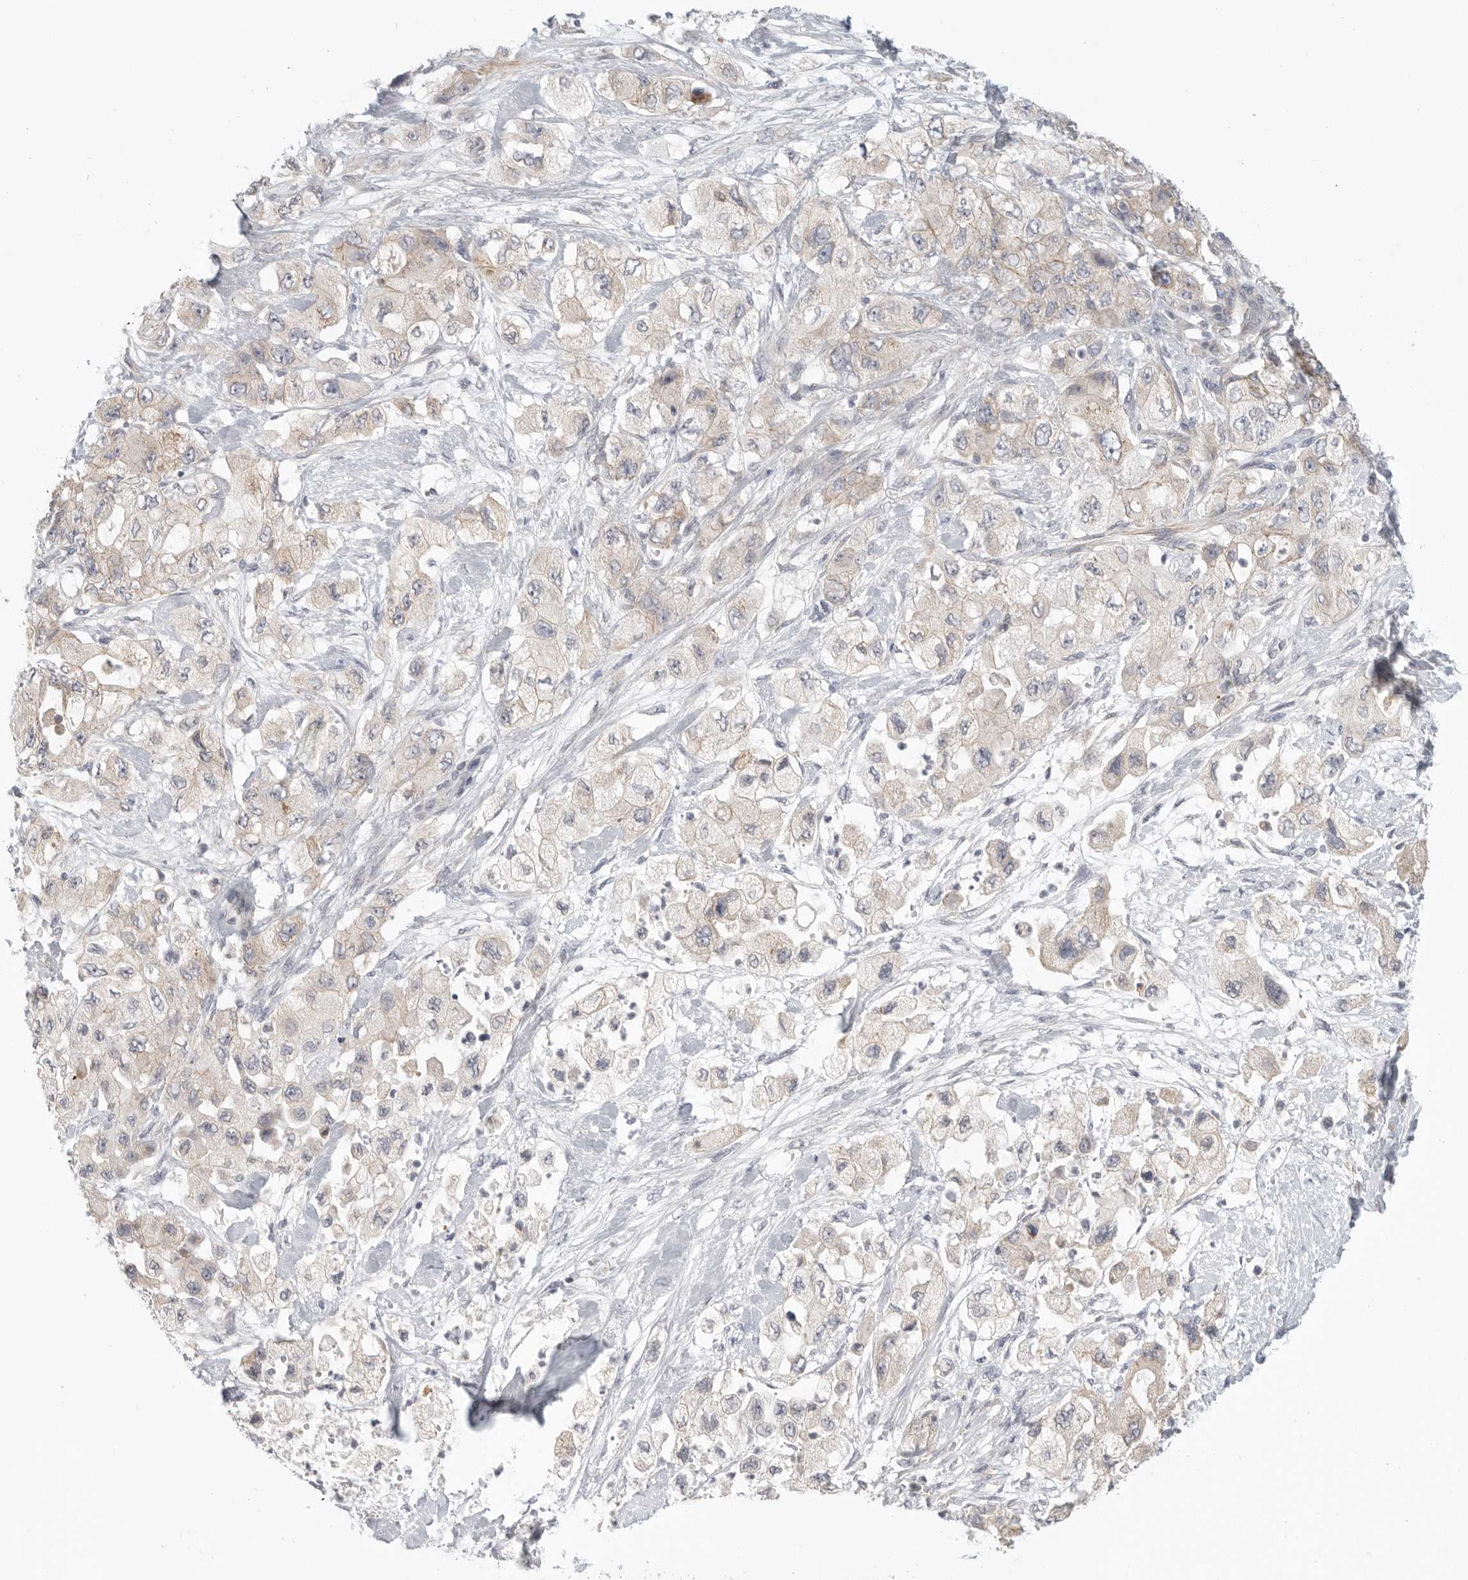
{"staining": {"intensity": "weak", "quantity": "<25%", "location": "cytoplasmic/membranous"}, "tissue": "pancreatic cancer", "cell_type": "Tumor cells", "image_type": "cancer", "snomed": [{"axis": "morphology", "description": "Adenocarcinoma, NOS"}, {"axis": "topography", "description": "Pancreas"}], "caption": "Pancreatic cancer (adenocarcinoma) stained for a protein using IHC displays no positivity tumor cells.", "gene": "STAB2", "patient": {"sex": "female", "age": 73}}